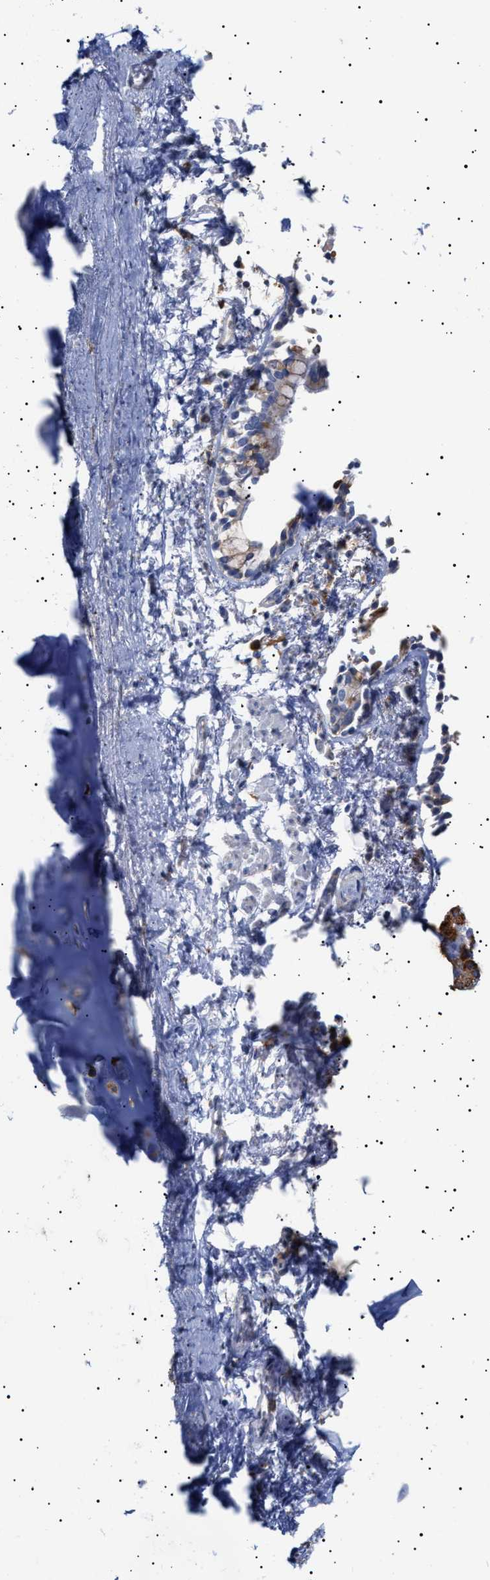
{"staining": {"intensity": "weak", "quantity": ">75%", "location": "cytoplasmic/membranous"}, "tissue": "adipose tissue", "cell_type": "Adipocytes", "image_type": "normal", "snomed": [{"axis": "morphology", "description": "Normal tissue, NOS"}, {"axis": "topography", "description": "Cartilage tissue"}, {"axis": "topography", "description": "Lung"}], "caption": "Adipose tissue stained with immunohistochemistry (IHC) exhibits weak cytoplasmic/membranous staining in approximately >75% of adipocytes. (IHC, brightfield microscopy, high magnification).", "gene": "ERCC6L2", "patient": {"sex": "female", "age": 77}}